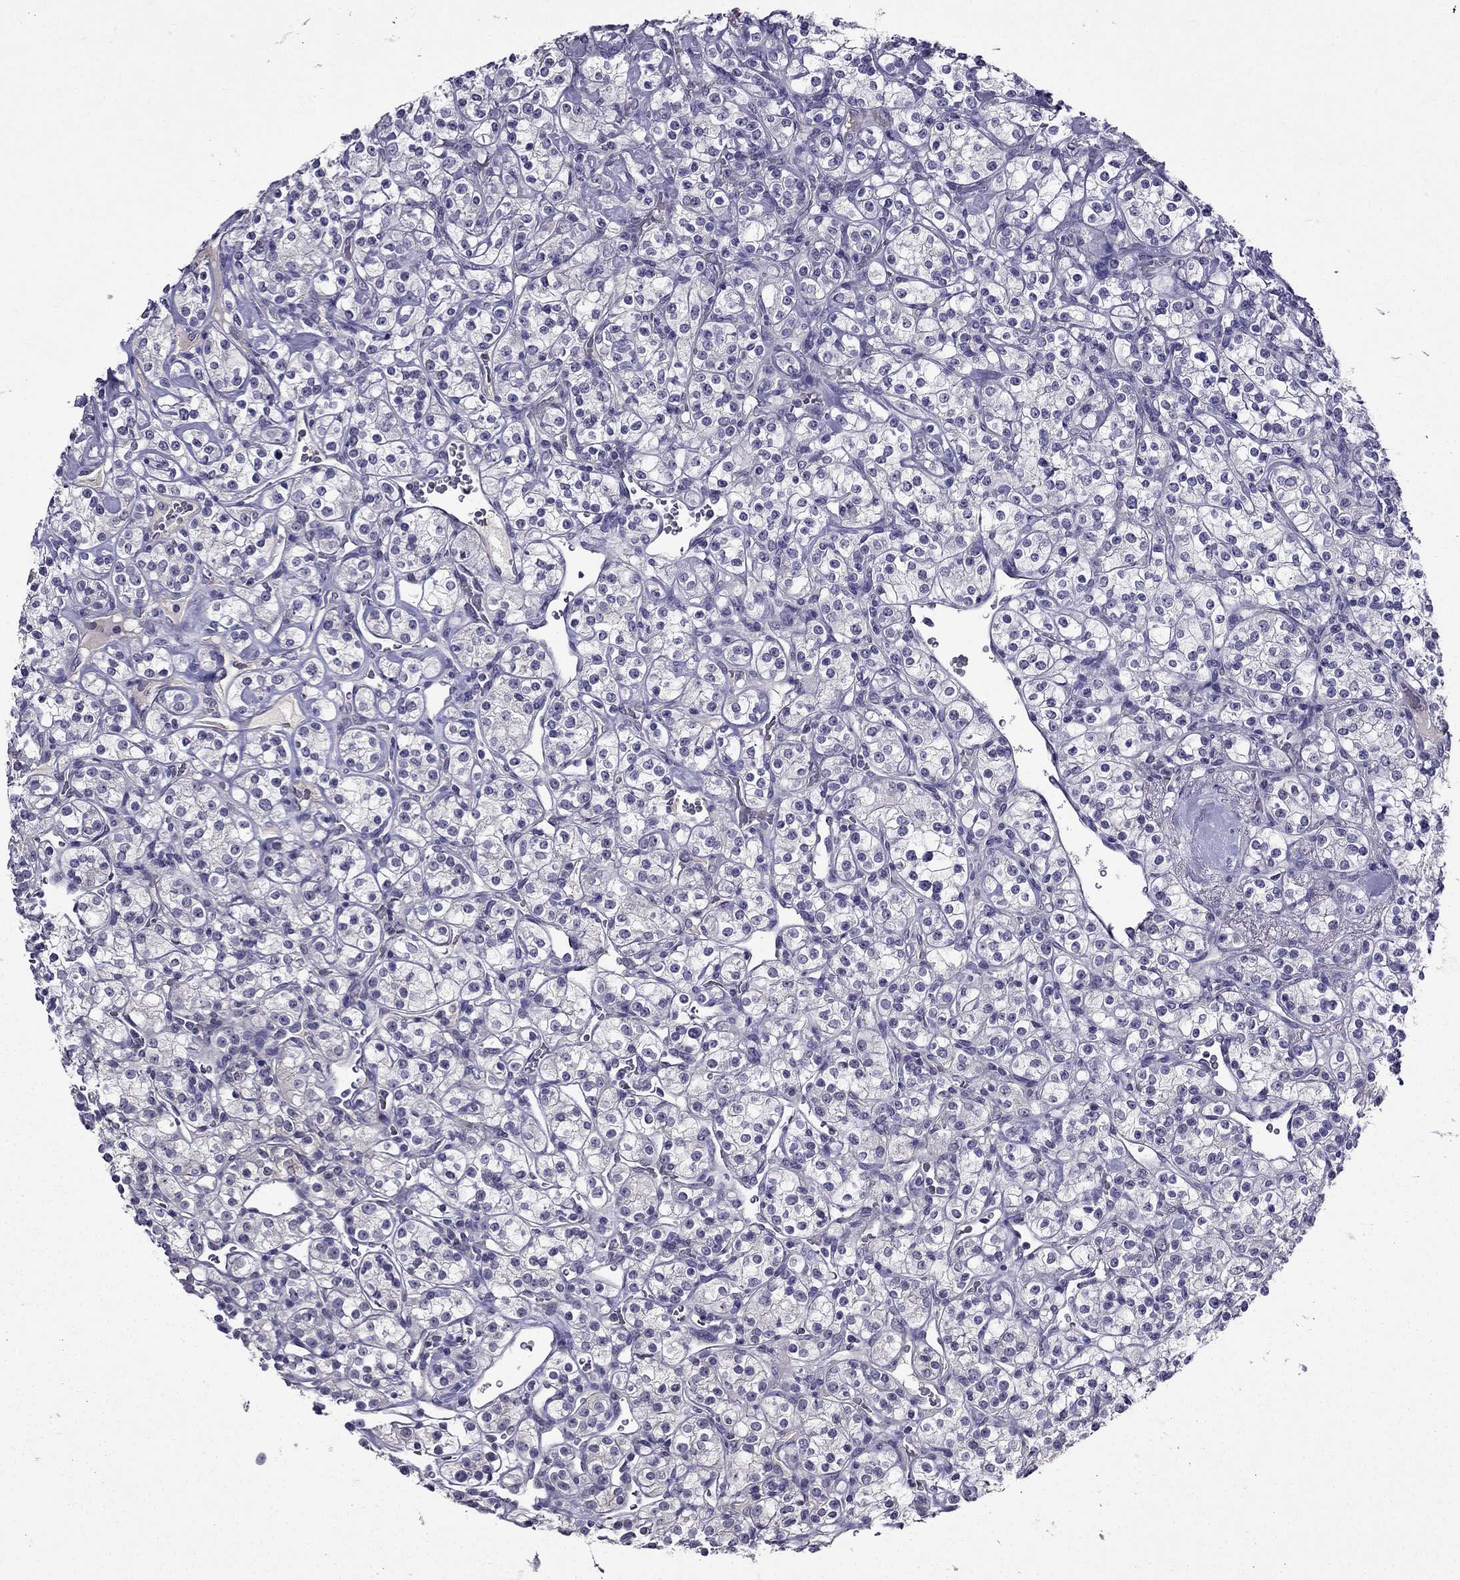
{"staining": {"intensity": "negative", "quantity": "none", "location": "none"}, "tissue": "renal cancer", "cell_type": "Tumor cells", "image_type": "cancer", "snomed": [{"axis": "morphology", "description": "Adenocarcinoma, NOS"}, {"axis": "topography", "description": "Kidney"}], "caption": "Renal cancer (adenocarcinoma) was stained to show a protein in brown. There is no significant staining in tumor cells.", "gene": "DUSP15", "patient": {"sex": "male", "age": 77}}